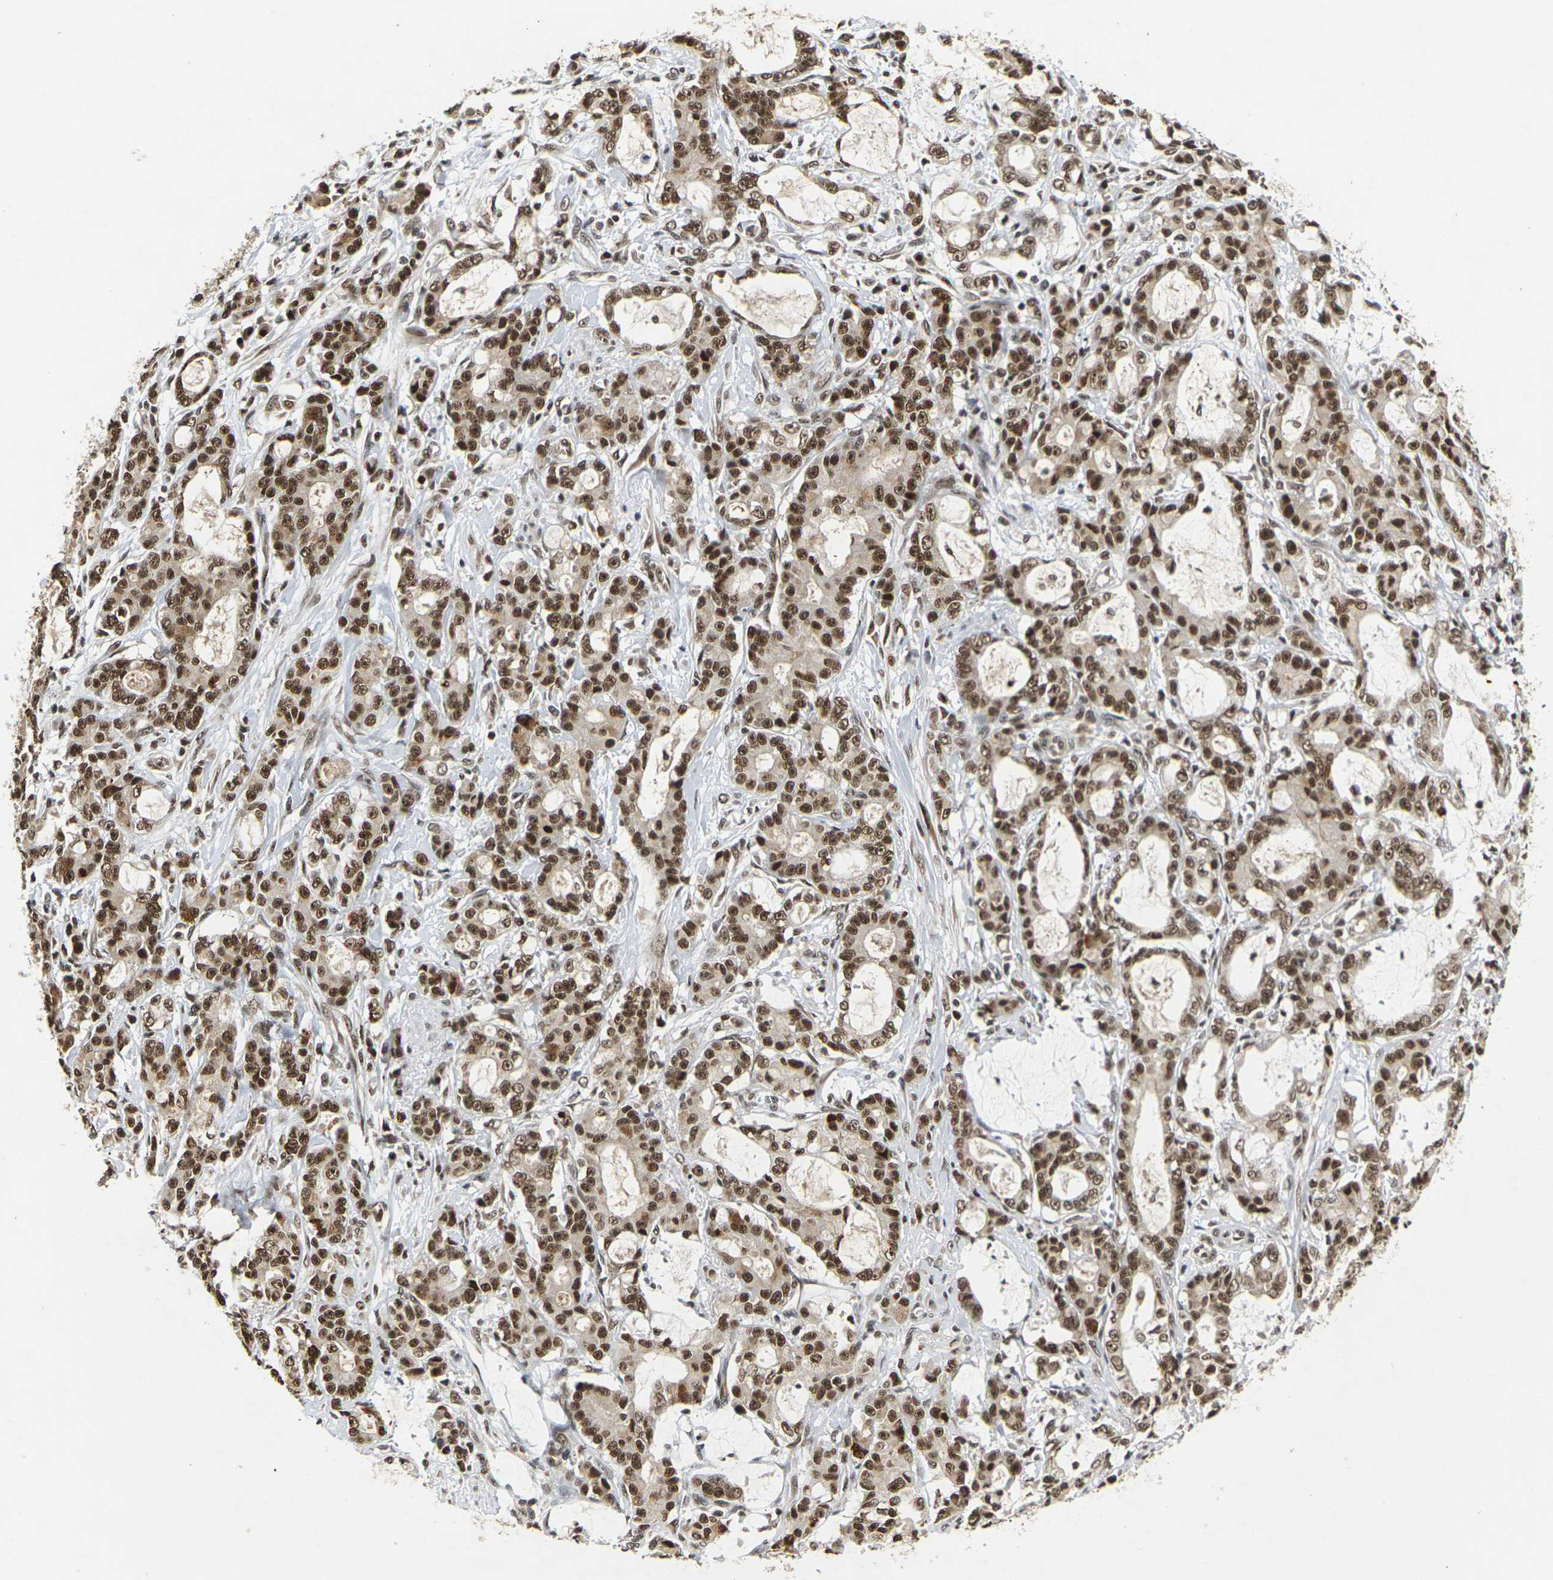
{"staining": {"intensity": "strong", "quantity": ">75%", "location": "cytoplasmic/membranous,nuclear"}, "tissue": "pancreatic cancer", "cell_type": "Tumor cells", "image_type": "cancer", "snomed": [{"axis": "morphology", "description": "Adenocarcinoma, NOS"}, {"axis": "topography", "description": "Pancreas"}], "caption": "An IHC histopathology image of neoplastic tissue is shown. Protein staining in brown labels strong cytoplasmic/membranous and nuclear positivity in pancreatic adenocarcinoma within tumor cells.", "gene": "NELFA", "patient": {"sex": "female", "age": 73}}